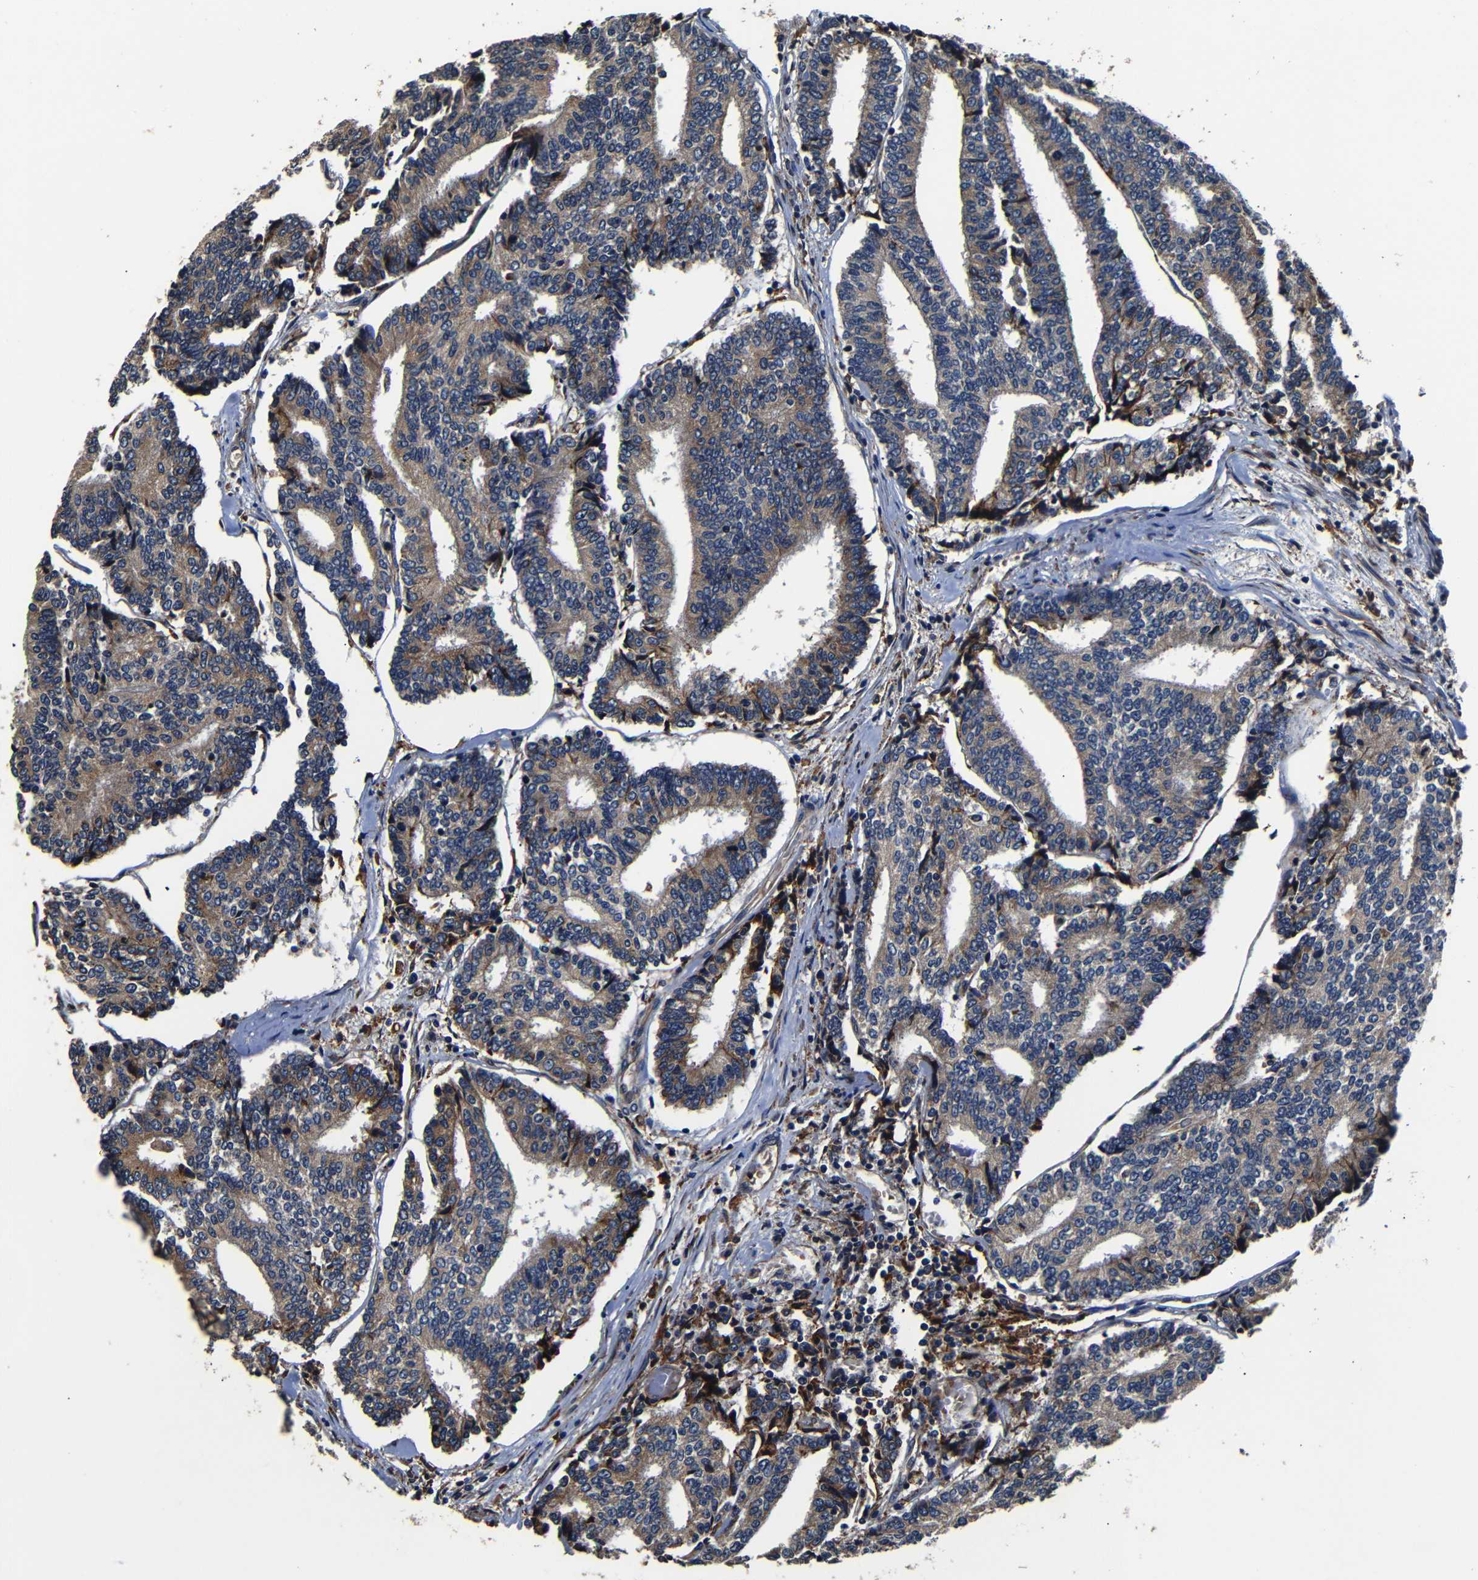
{"staining": {"intensity": "moderate", "quantity": ">75%", "location": "cytoplasmic/membranous"}, "tissue": "prostate cancer", "cell_type": "Tumor cells", "image_type": "cancer", "snomed": [{"axis": "morphology", "description": "Normal tissue, NOS"}, {"axis": "morphology", "description": "Adenocarcinoma, High grade"}, {"axis": "topography", "description": "Prostate"}, {"axis": "topography", "description": "Seminal veicle"}], "caption": "Brown immunohistochemical staining in prostate cancer (high-grade adenocarcinoma) shows moderate cytoplasmic/membranous expression in approximately >75% of tumor cells. Immunohistochemistry stains the protein in brown and the nuclei are stained blue.", "gene": "SCN9A", "patient": {"sex": "male", "age": 55}}